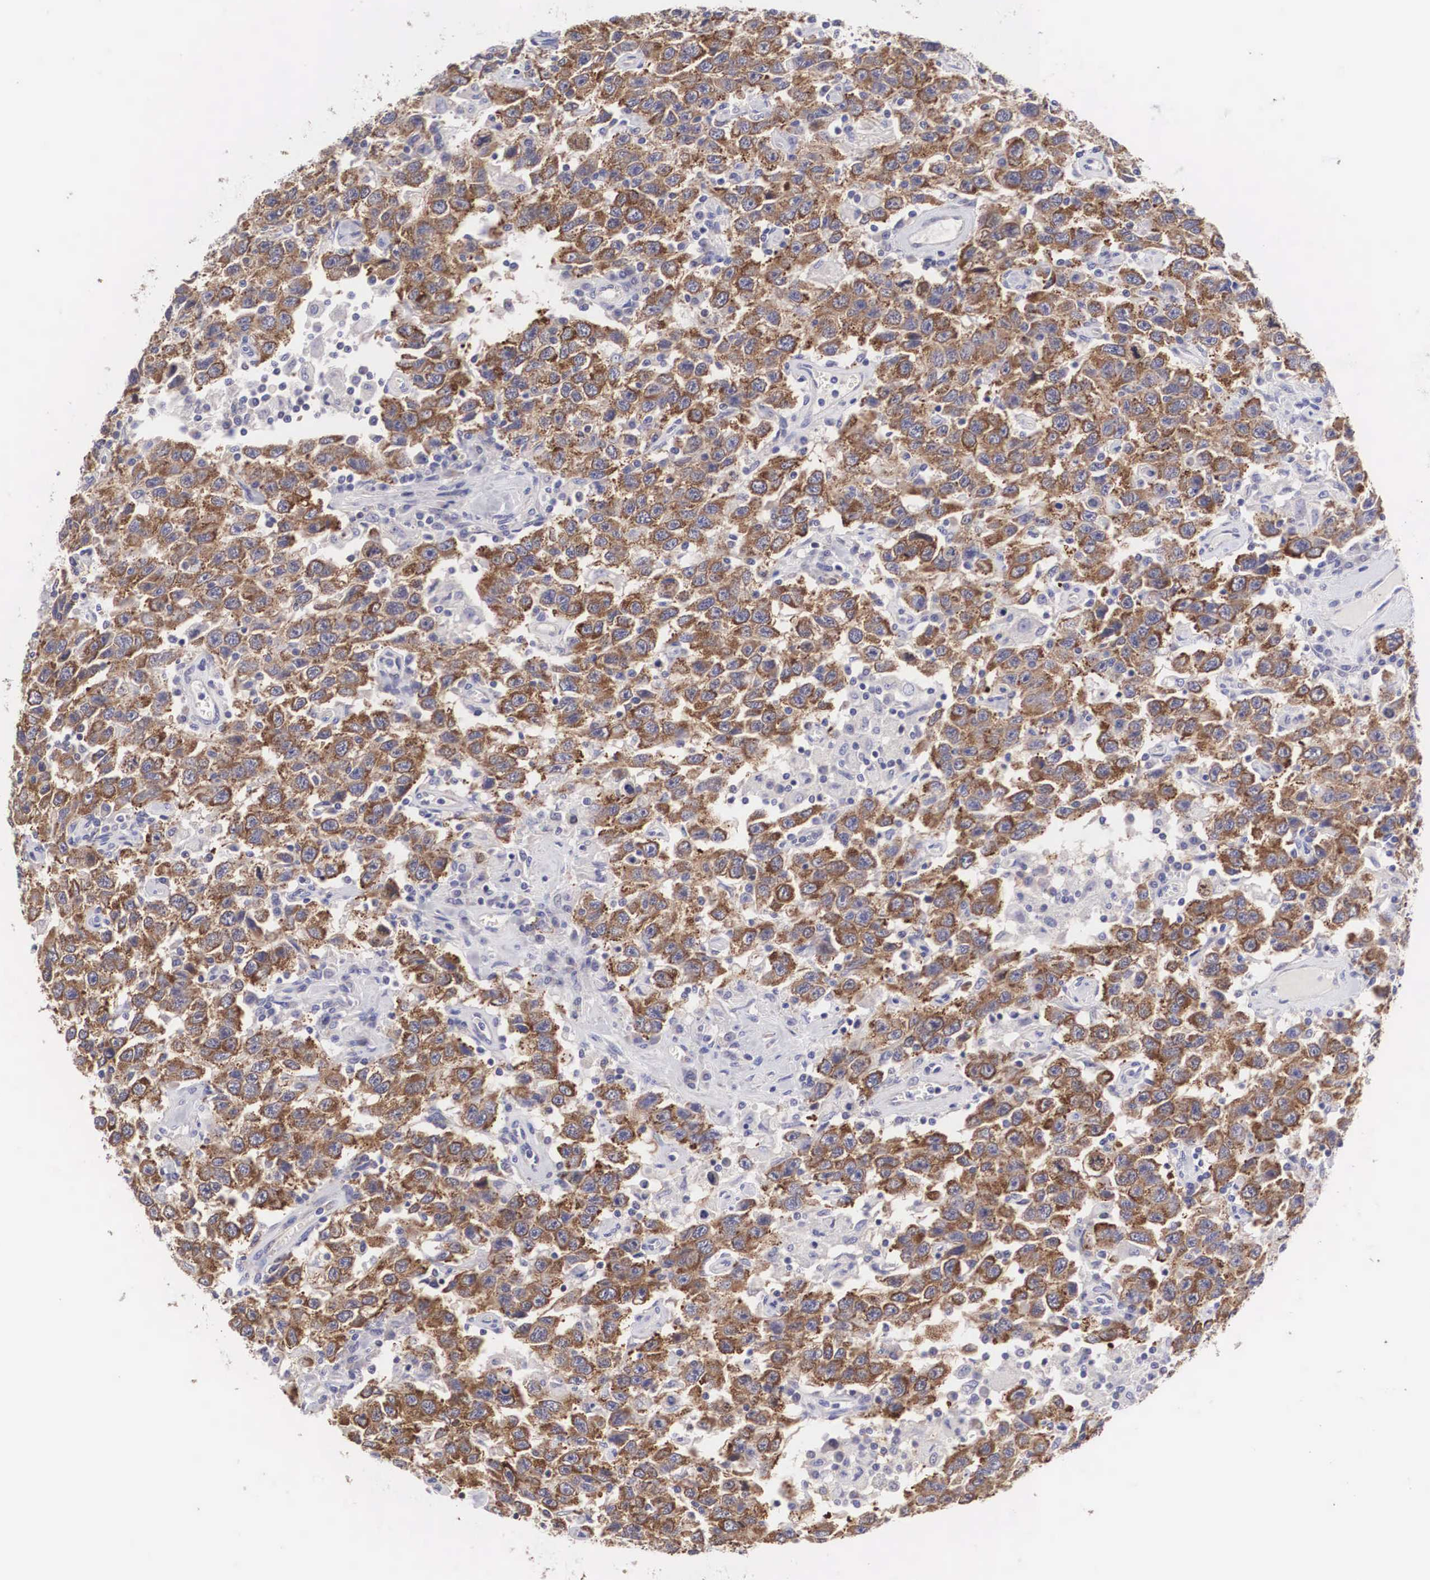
{"staining": {"intensity": "moderate", "quantity": ">75%", "location": "cytoplasmic/membranous"}, "tissue": "testis cancer", "cell_type": "Tumor cells", "image_type": "cancer", "snomed": [{"axis": "morphology", "description": "Seminoma, NOS"}, {"axis": "topography", "description": "Testis"}], "caption": "A brown stain highlights moderate cytoplasmic/membranous staining of a protein in human testis seminoma tumor cells.", "gene": "TXLNG", "patient": {"sex": "male", "age": 41}}